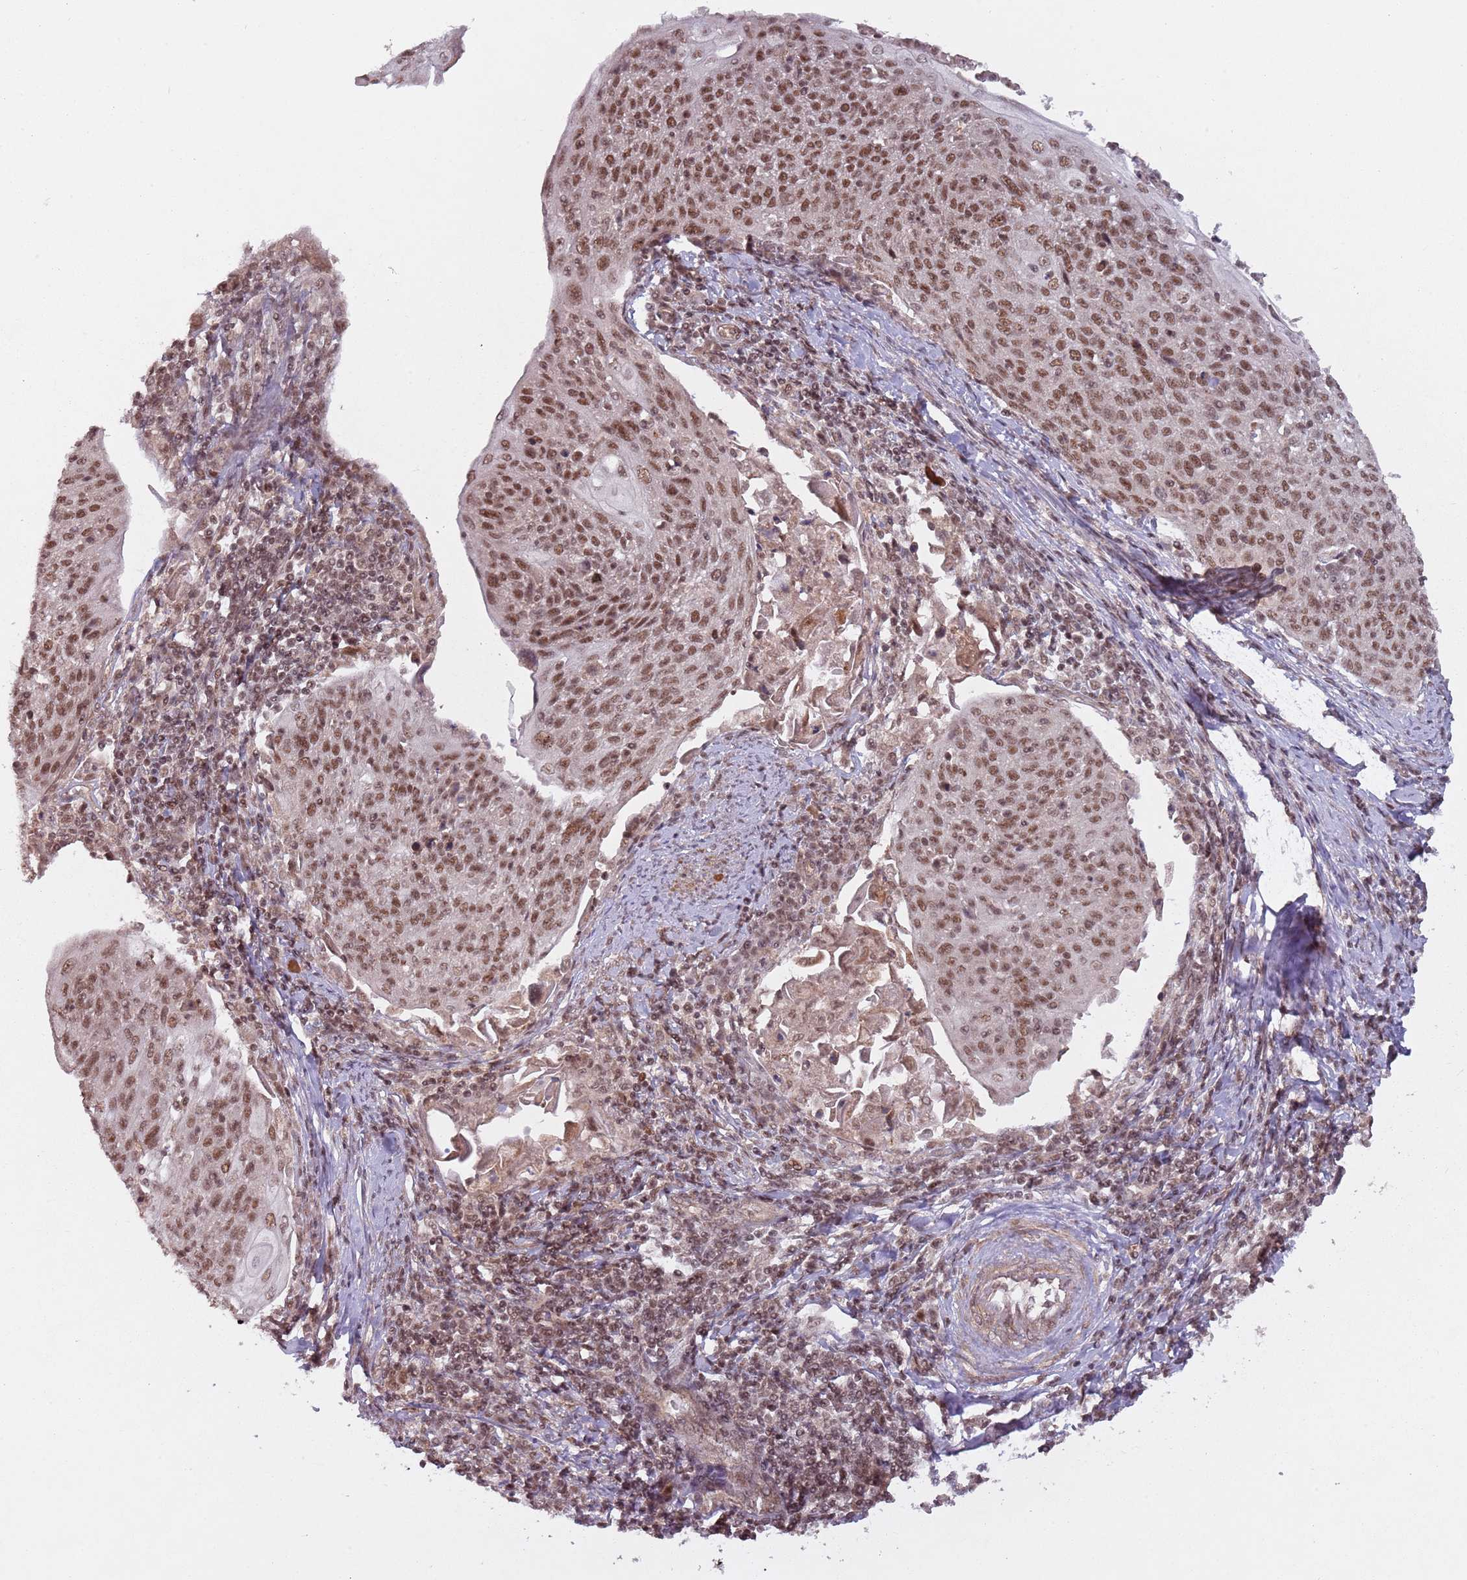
{"staining": {"intensity": "moderate", "quantity": ">75%", "location": "nuclear"}, "tissue": "cervical cancer", "cell_type": "Tumor cells", "image_type": "cancer", "snomed": [{"axis": "morphology", "description": "Squamous cell carcinoma, NOS"}, {"axis": "topography", "description": "Cervix"}], "caption": "Immunohistochemistry (IHC) histopathology image of human cervical cancer stained for a protein (brown), which demonstrates medium levels of moderate nuclear staining in approximately >75% of tumor cells.", "gene": "SUDS3", "patient": {"sex": "female", "age": 67}}